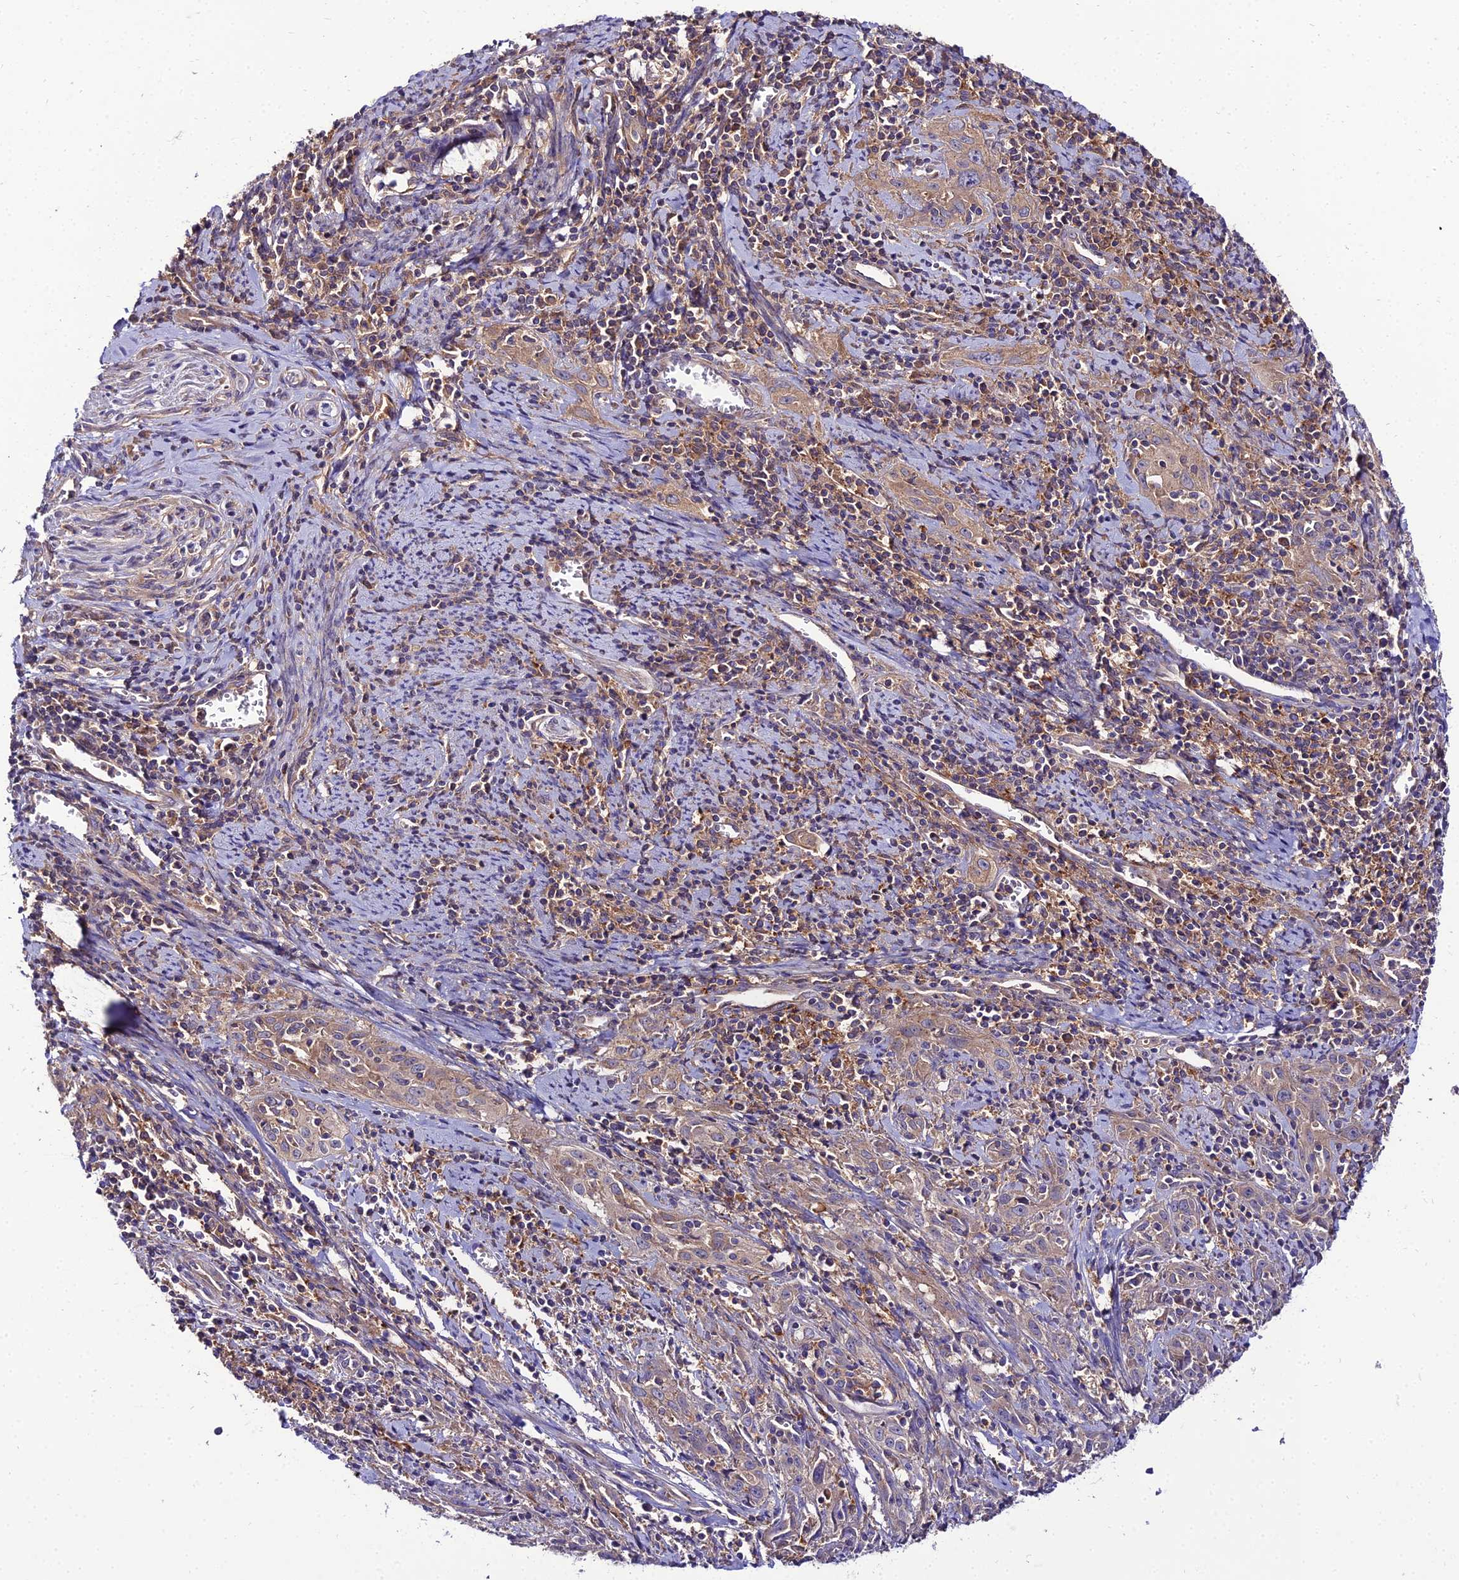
{"staining": {"intensity": "weak", "quantity": "<25%", "location": "cytoplasmic/membranous"}, "tissue": "cervical cancer", "cell_type": "Tumor cells", "image_type": "cancer", "snomed": [{"axis": "morphology", "description": "Squamous cell carcinoma, NOS"}, {"axis": "topography", "description": "Cervix"}], "caption": "Immunohistochemical staining of human cervical cancer (squamous cell carcinoma) reveals no significant positivity in tumor cells.", "gene": "C2orf69", "patient": {"sex": "female", "age": 57}}